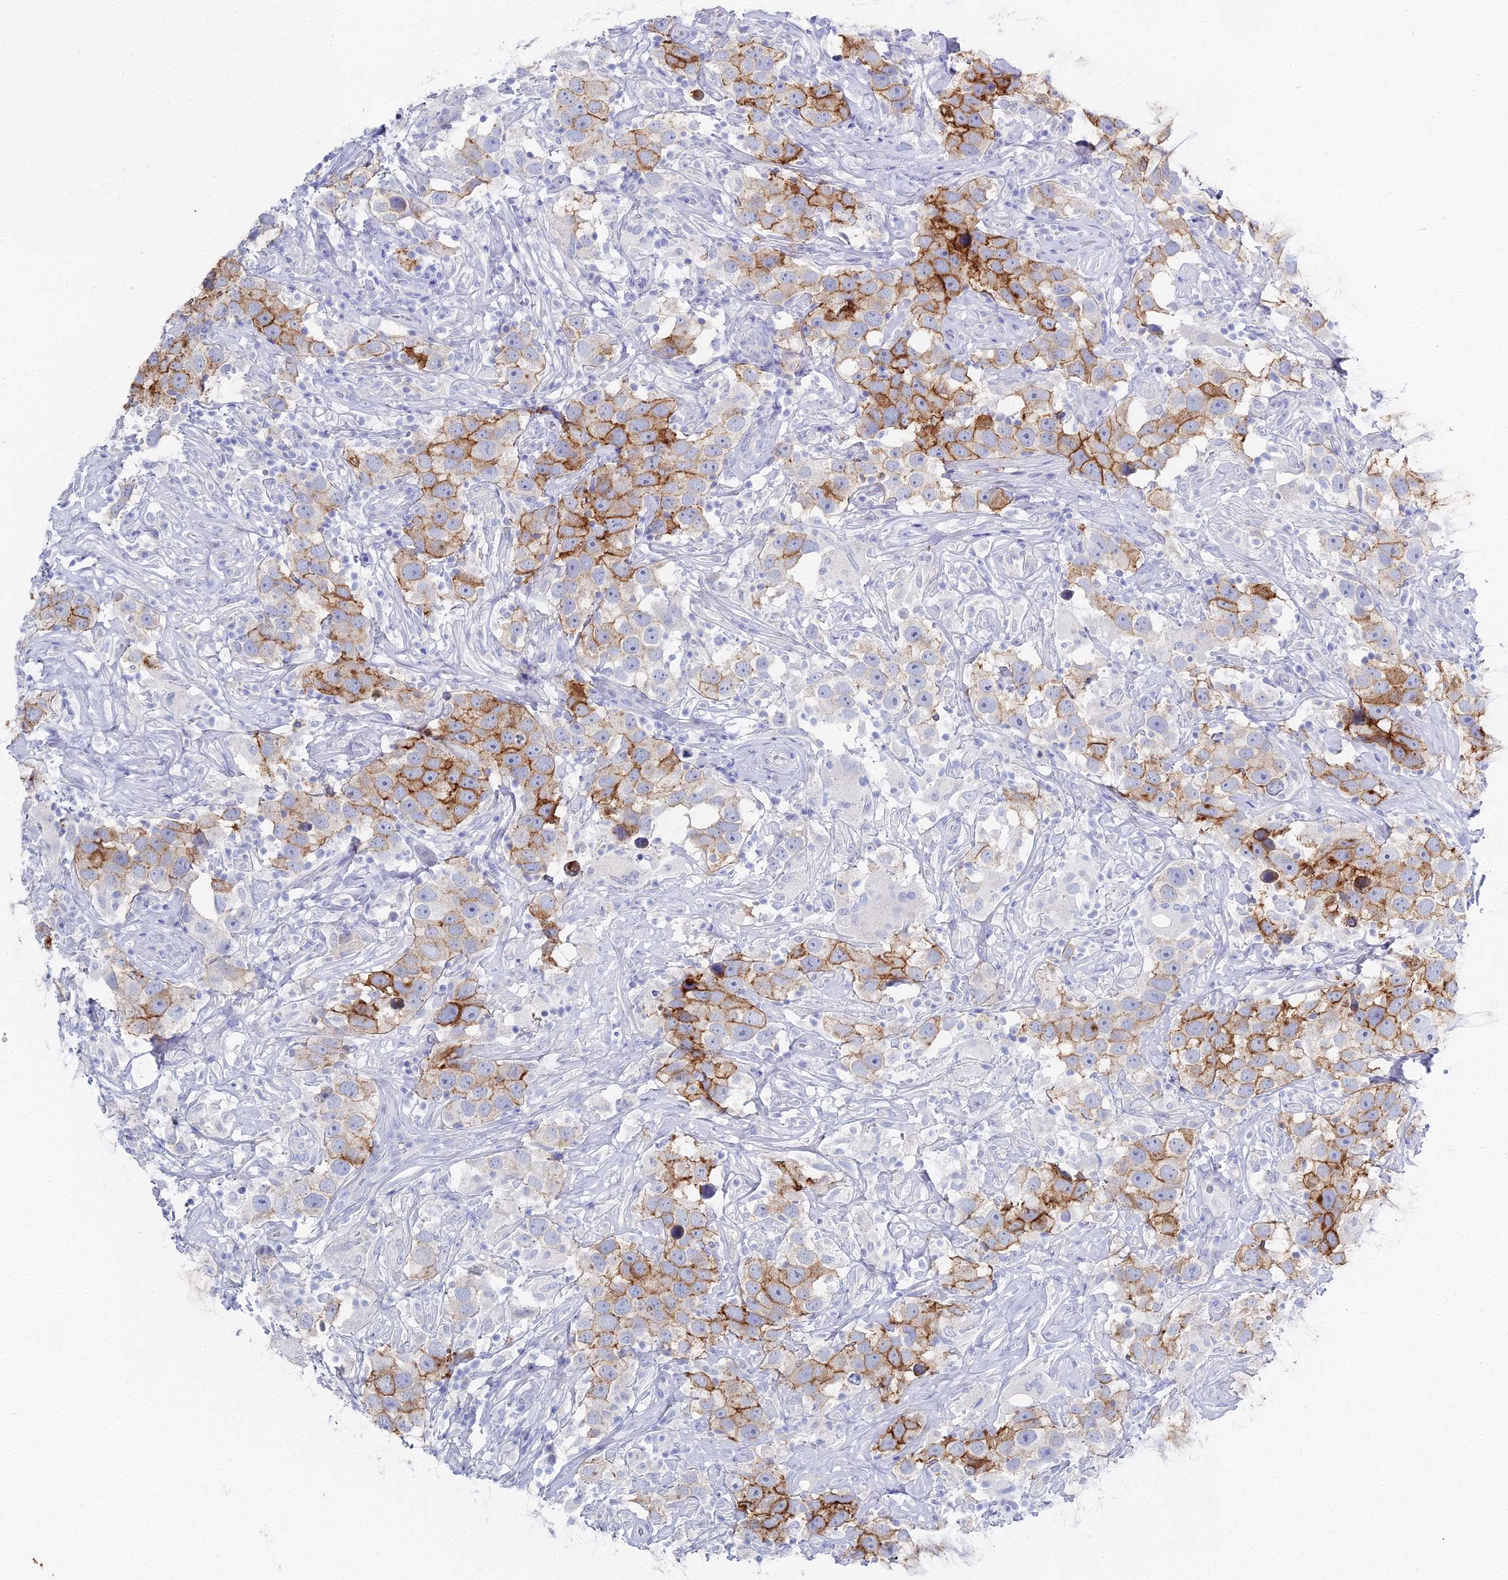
{"staining": {"intensity": "strong", "quantity": "<25%", "location": "cytoplasmic/membranous"}, "tissue": "testis cancer", "cell_type": "Tumor cells", "image_type": "cancer", "snomed": [{"axis": "morphology", "description": "Seminoma, NOS"}, {"axis": "topography", "description": "Testis"}], "caption": "Protein positivity by IHC demonstrates strong cytoplasmic/membranous positivity in approximately <25% of tumor cells in seminoma (testis).", "gene": "ALPP", "patient": {"sex": "male", "age": 49}}